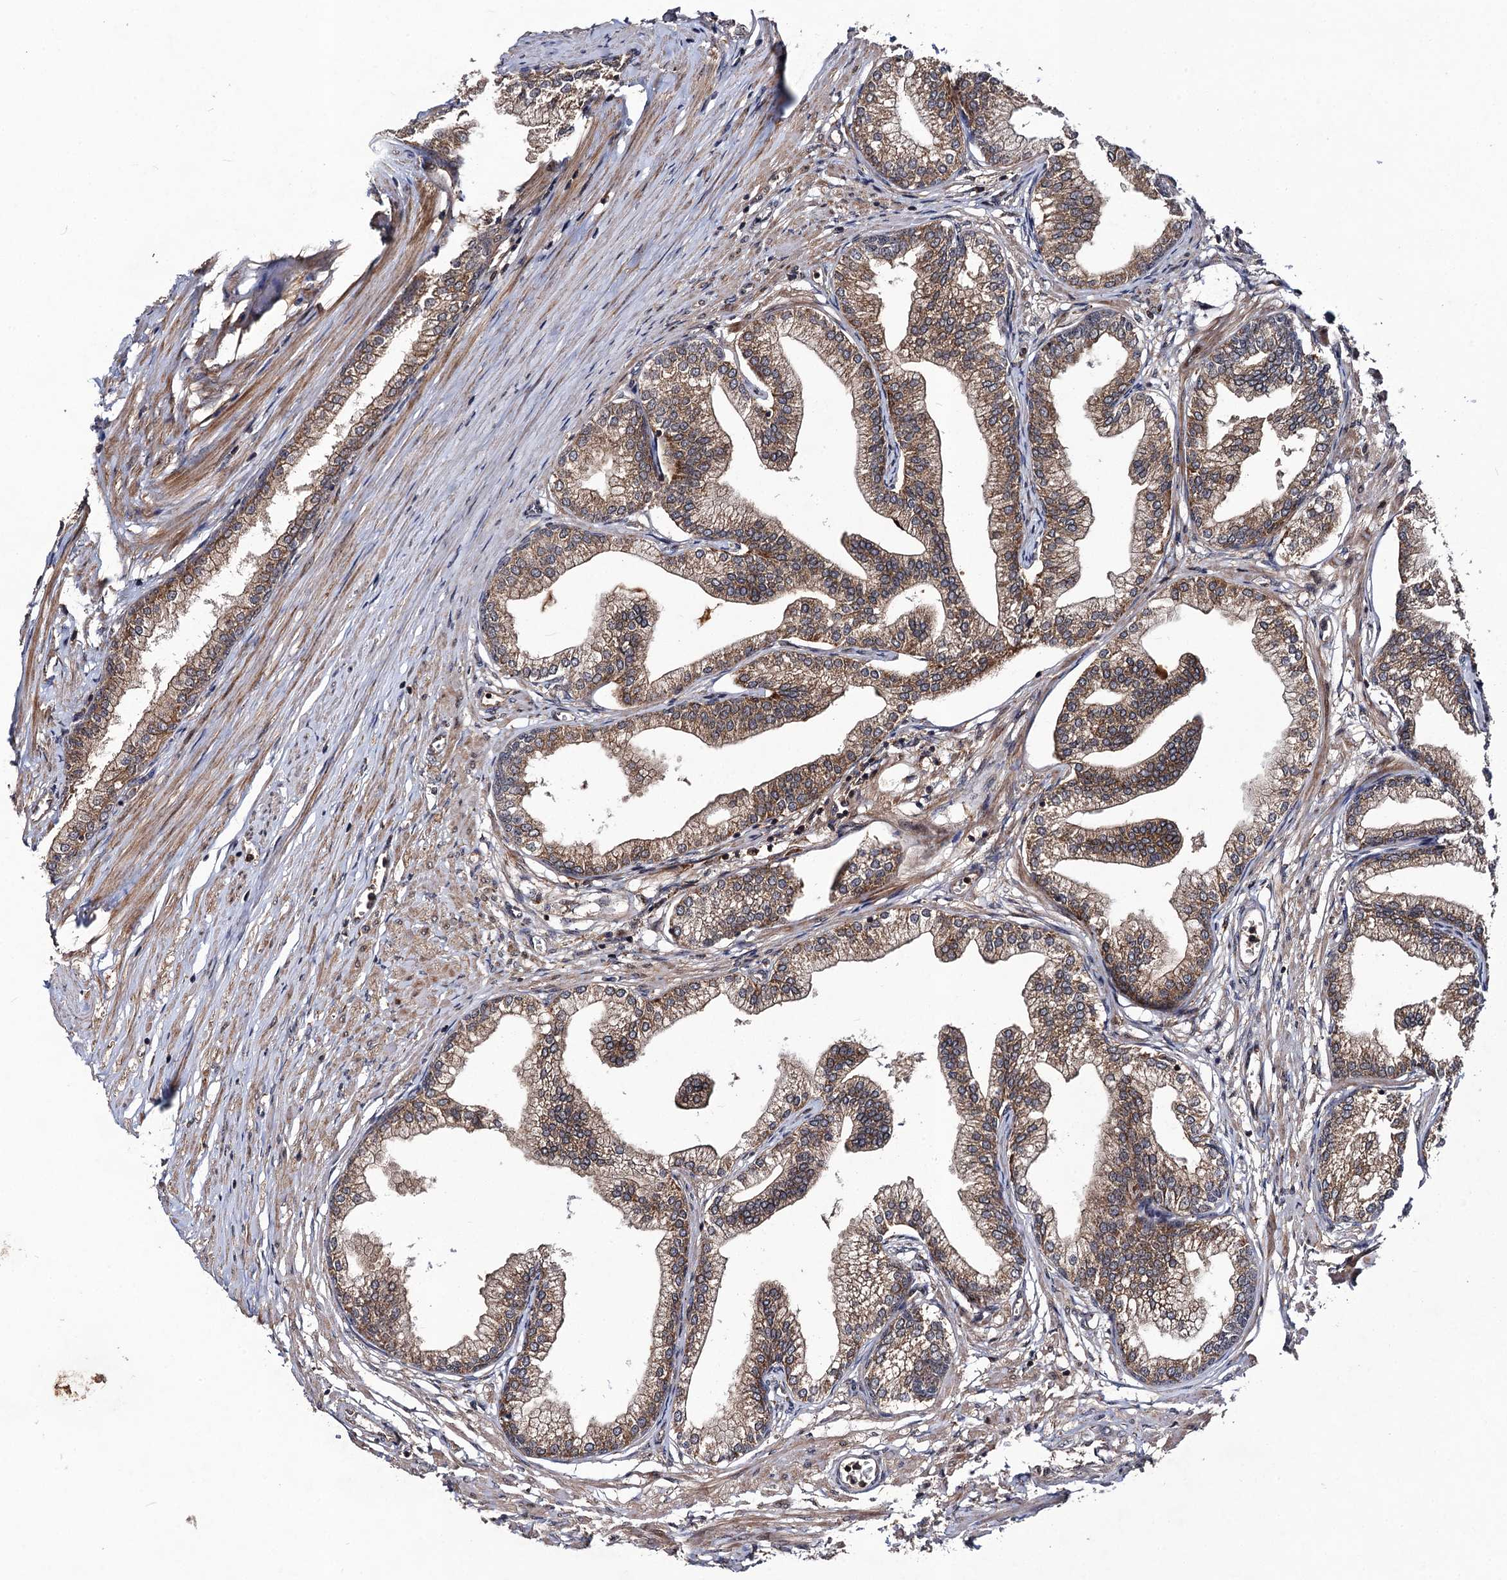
{"staining": {"intensity": "moderate", "quantity": ">75%", "location": "cytoplasmic/membranous"}, "tissue": "prostate", "cell_type": "Glandular cells", "image_type": "normal", "snomed": [{"axis": "morphology", "description": "Normal tissue, NOS"}, {"axis": "morphology", "description": "Urothelial carcinoma, Low grade"}, {"axis": "topography", "description": "Urinary bladder"}, {"axis": "topography", "description": "Prostate"}], "caption": "Prostate stained with a brown dye exhibits moderate cytoplasmic/membranous positive expression in about >75% of glandular cells.", "gene": "KXD1", "patient": {"sex": "male", "age": 60}}